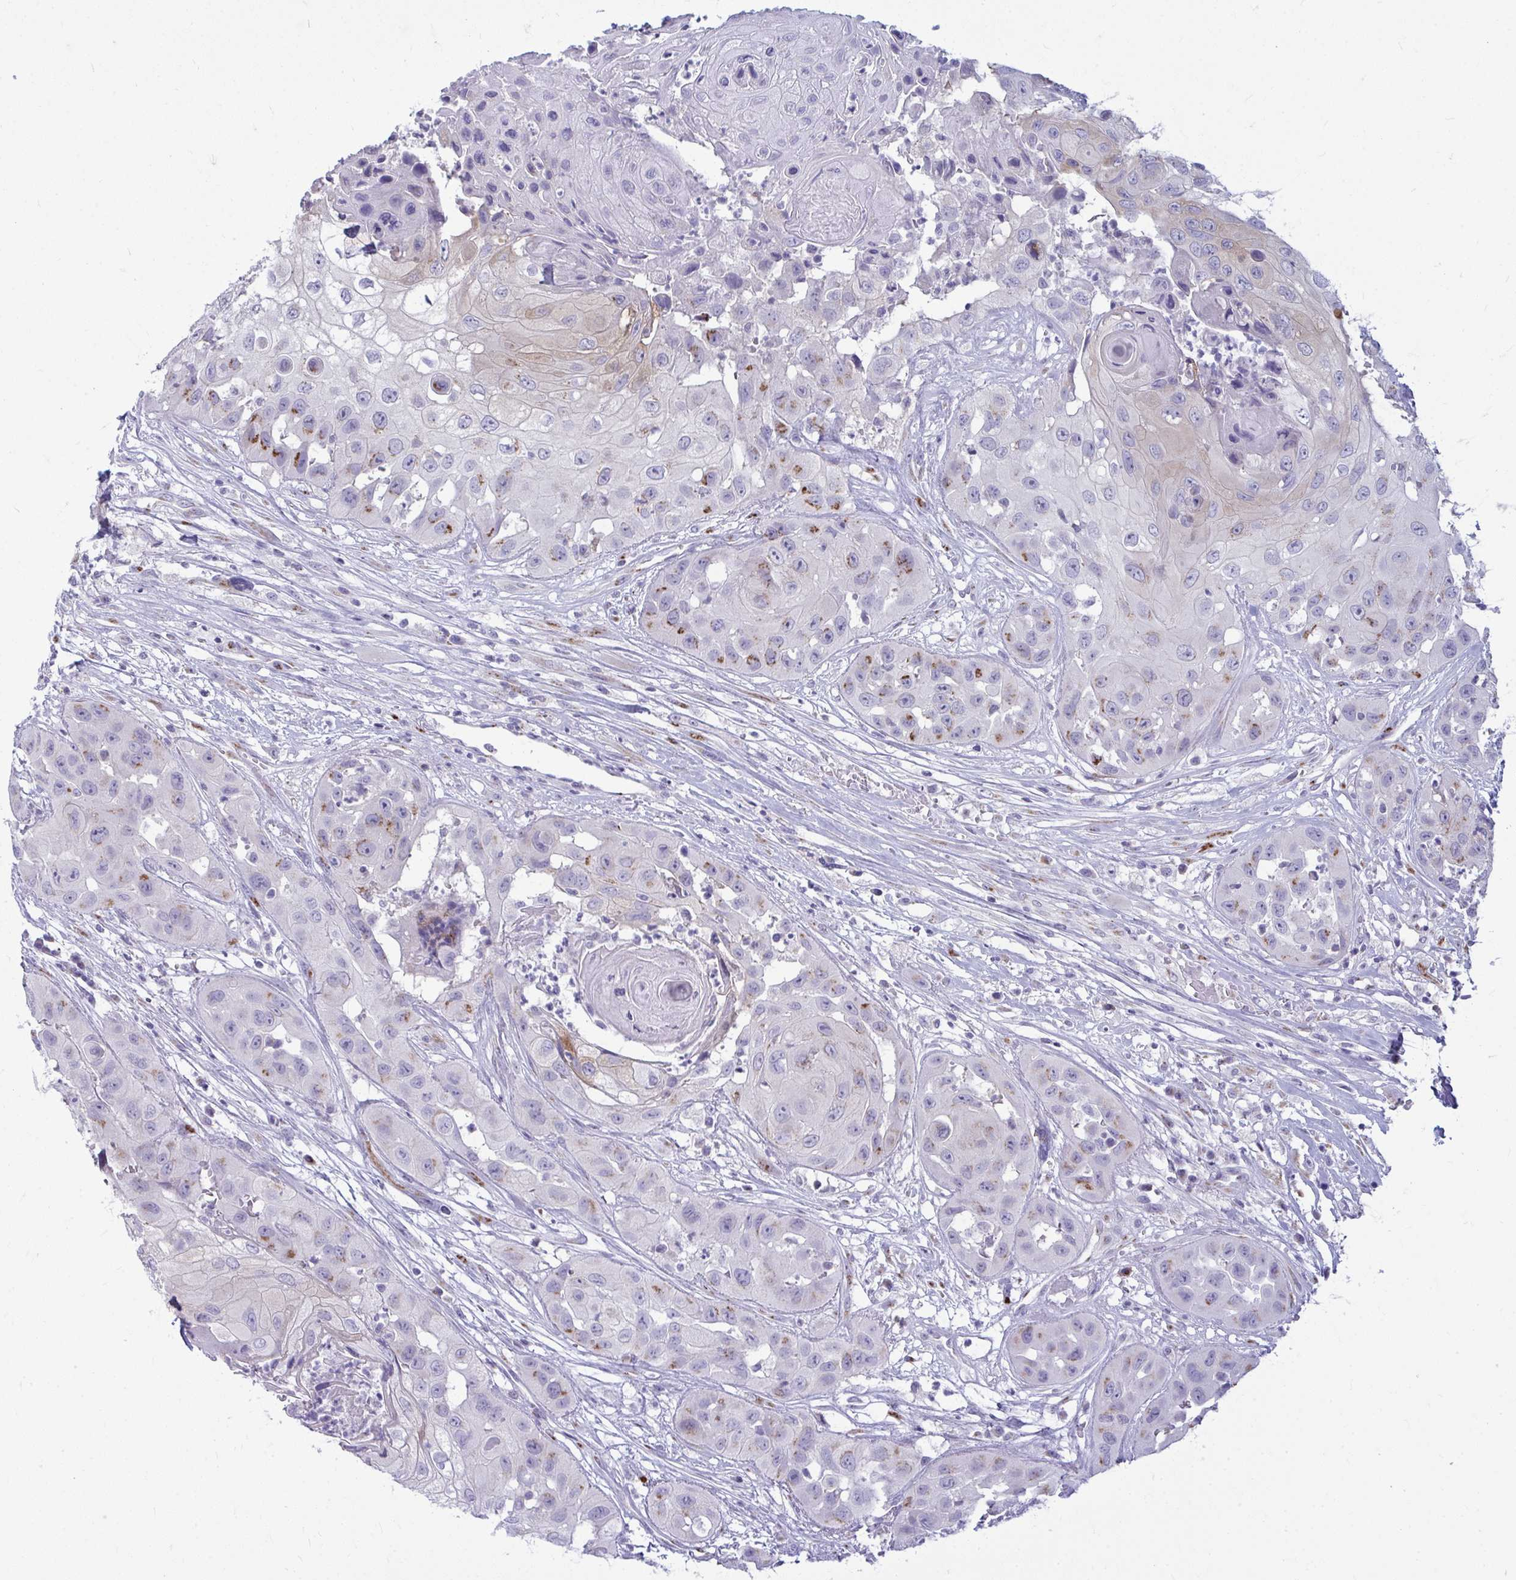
{"staining": {"intensity": "moderate", "quantity": "25%-75%", "location": "cytoplasmic/membranous"}, "tissue": "head and neck cancer", "cell_type": "Tumor cells", "image_type": "cancer", "snomed": [{"axis": "morphology", "description": "Squamous cell carcinoma, NOS"}, {"axis": "topography", "description": "Head-Neck"}], "caption": "Tumor cells reveal moderate cytoplasmic/membranous positivity in approximately 25%-75% of cells in head and neck cancer (squamous cell carcinoma). (DAB (3,3'-diaminobenzidine) IHC, brown staining for protein, blue staining for nuclei).", "gene": "DTX4", "patient": {"sex": "male", "age": 83}}